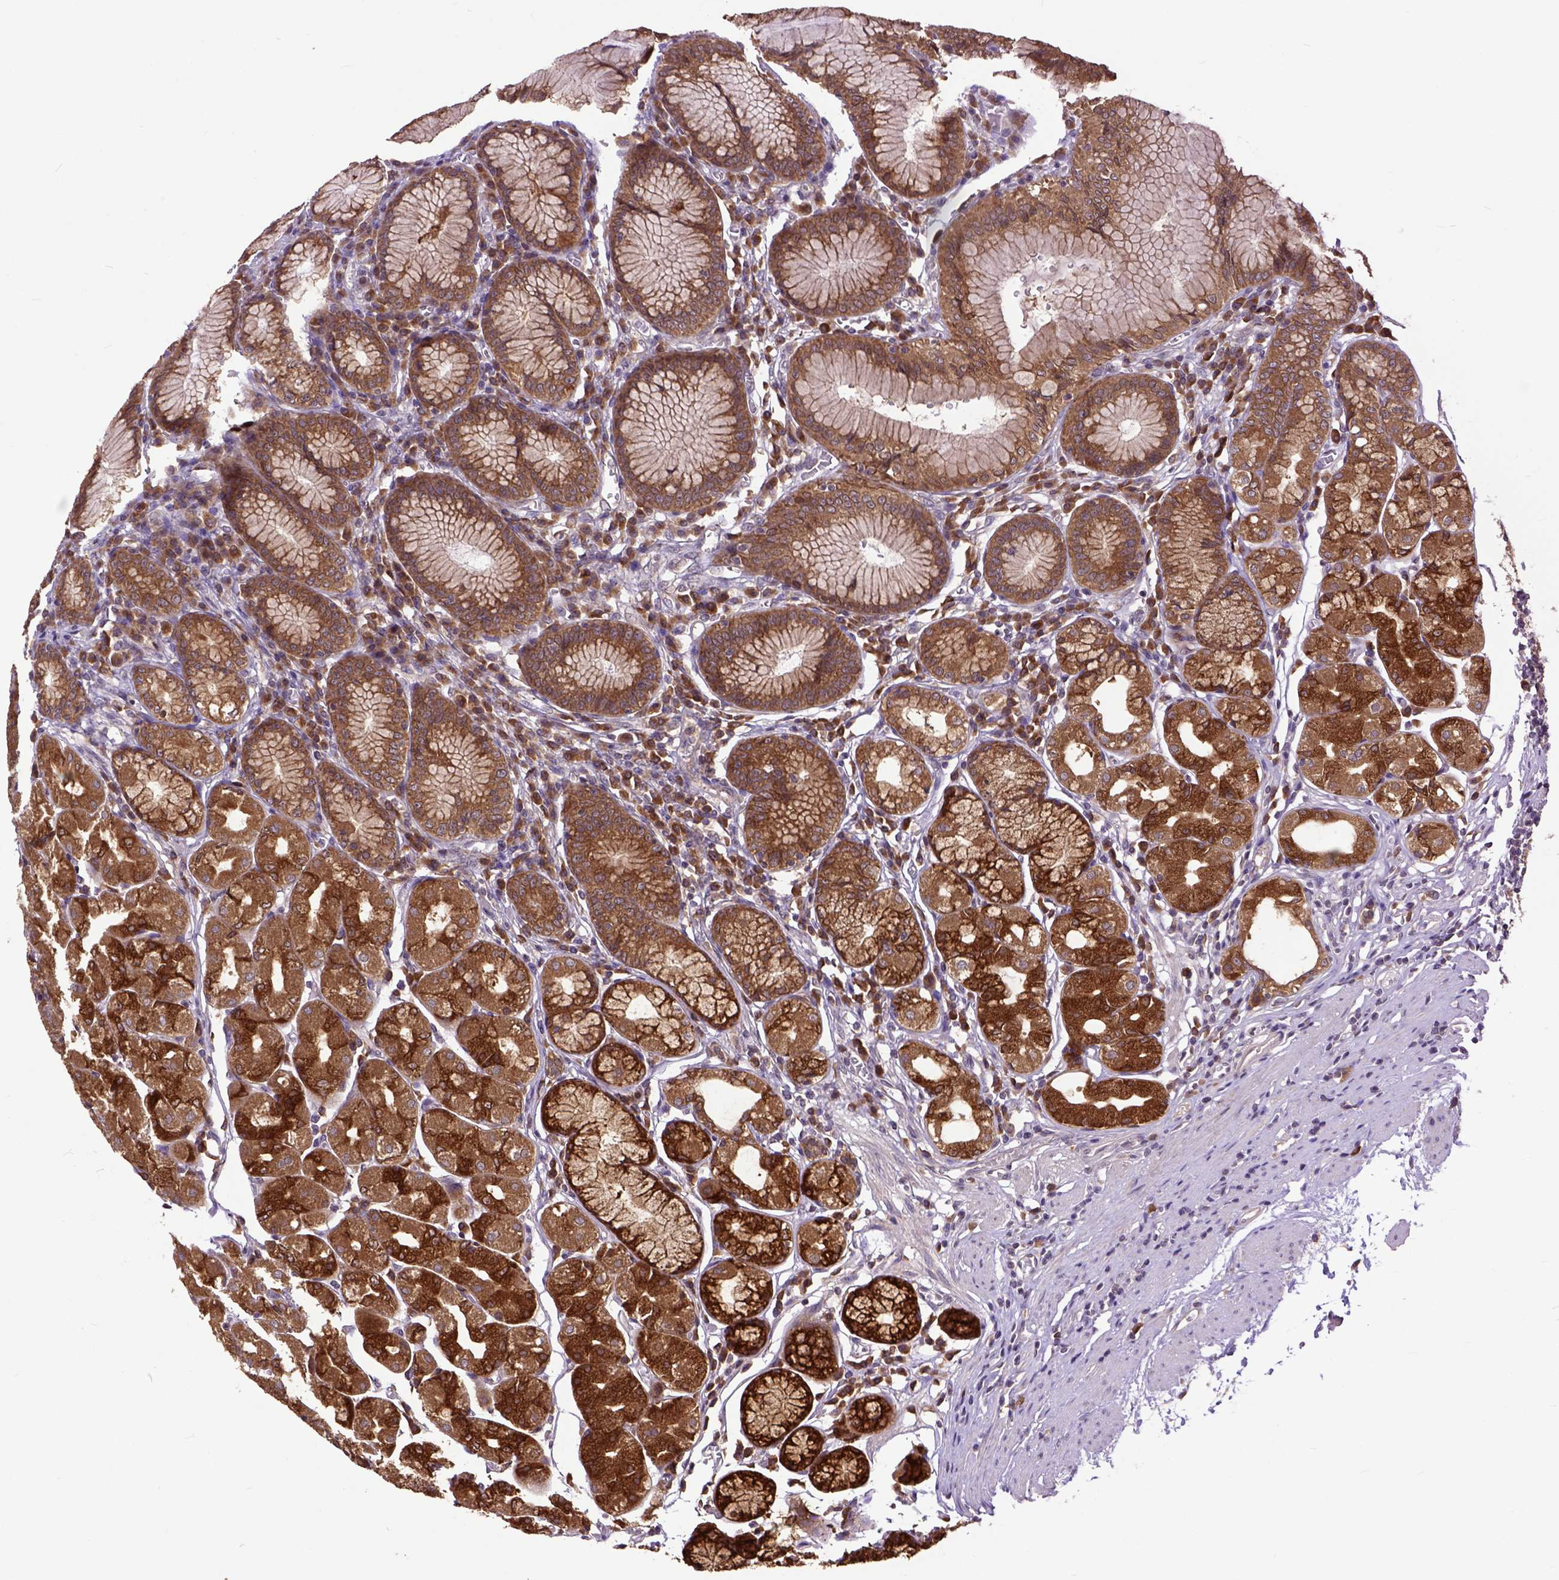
{"staining": {"intensity": "strong", "quantity": ">75%", "location": "cytoplasmic/membranous"}, "tissue": "stomach", "cell_type": "Glandular cells", "image_type": "normal", "snomed": [{"axis": "morphology", "description": "Normal tissue, NOS"}, {"axis": "topography", "description": "Stomach"}], "caption": "Protein staining exhibits strong cytoplasmic/membranous expression in approximately >75% of glandular cells in unremarkable stomach. The protein of interest is stained brown, and the nuclei are stained in blue (DAB (3,3'-diaminobenzidine) IHC with brightfield microscopy, high magnification).", "gene": "ARL1", "patient": {"sex": "male", "age": 55}}